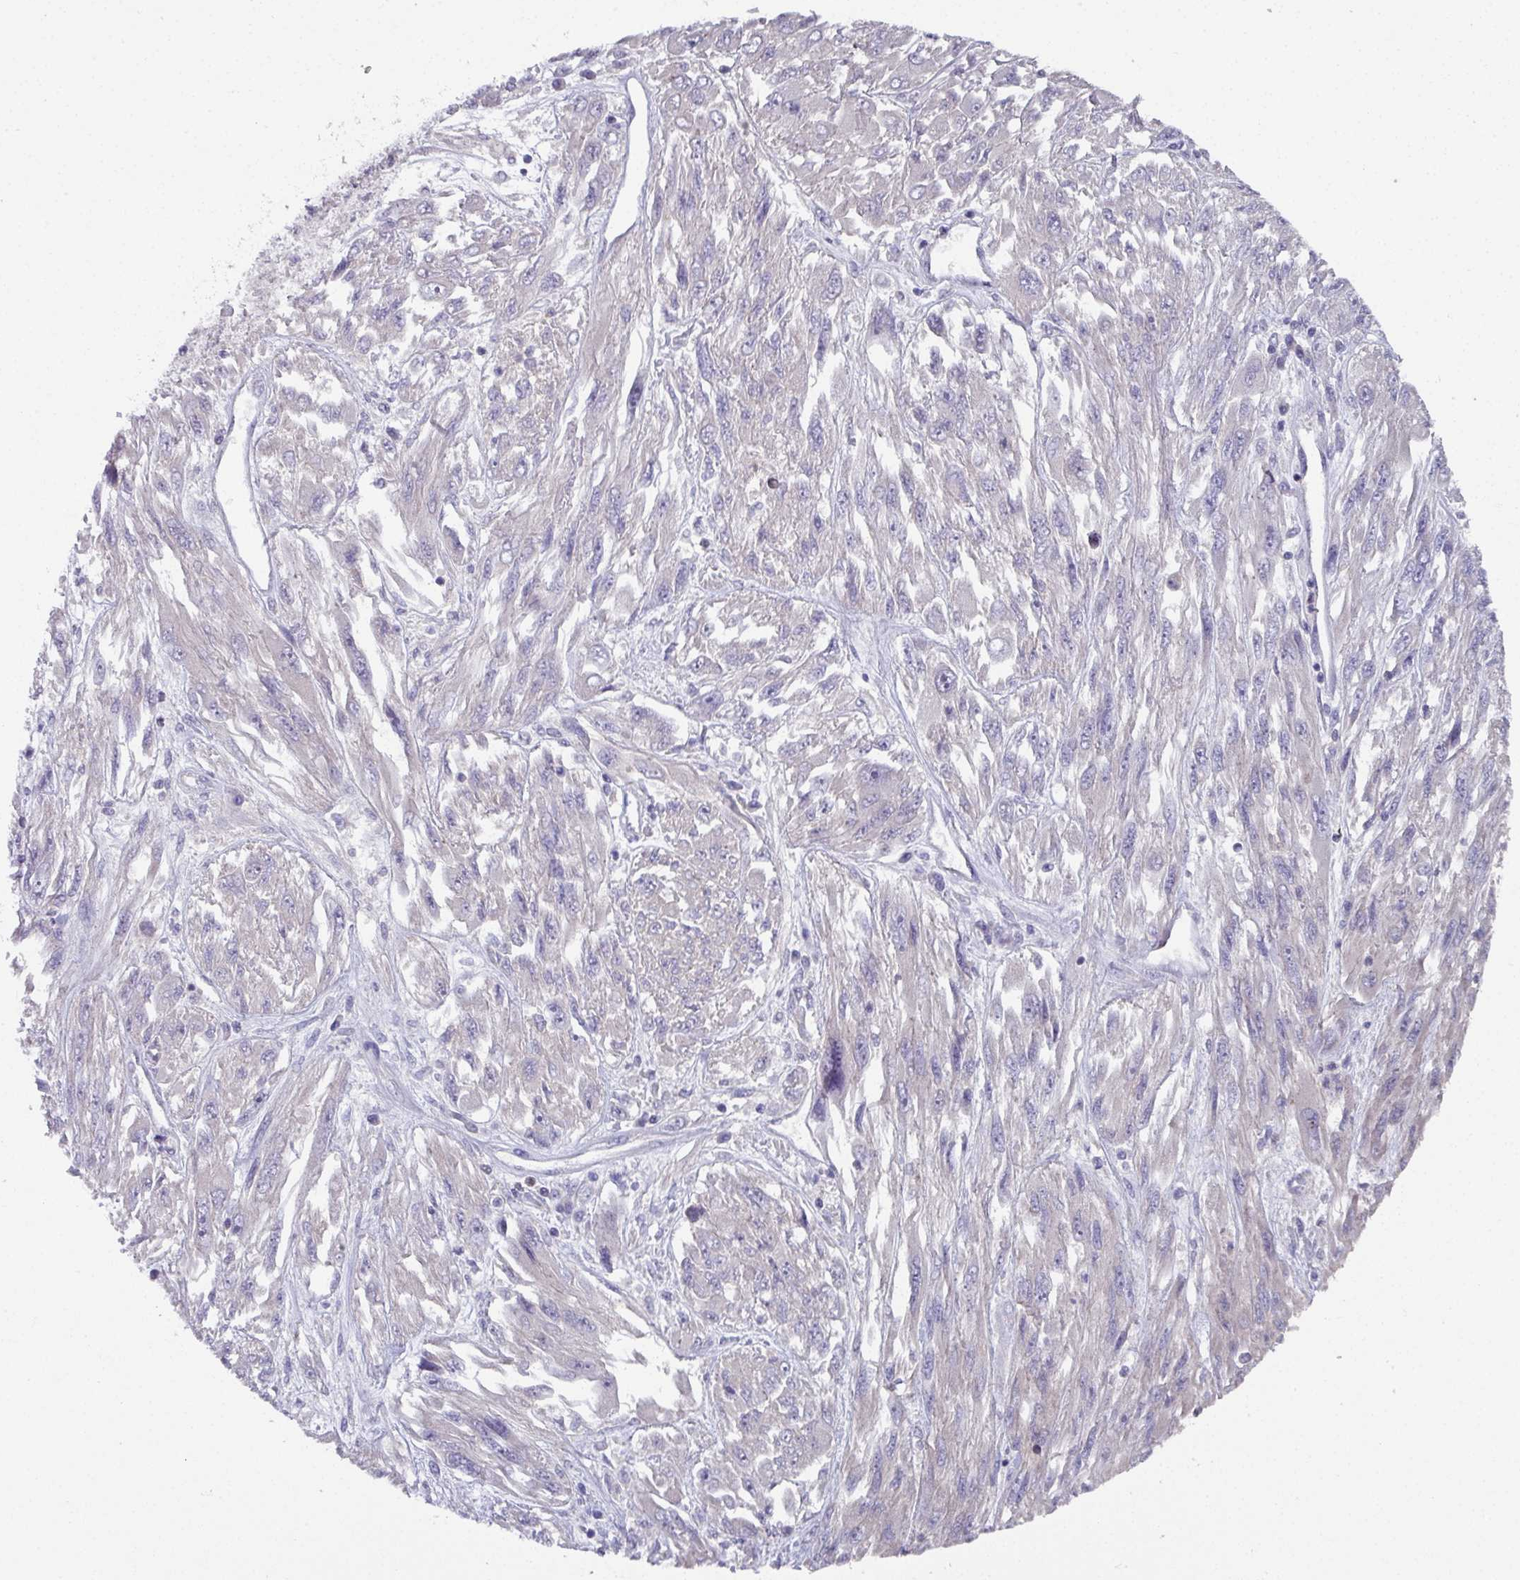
{"staining": {"intensity": "negative", "quantity": "none", "location": "none"}, "tissue": "melanoma", "cell_type": "Tumor cells", "image_type": "cancer", "snomed": [{"axis": "morphology", "description": "Malignant melanoma, NOS"}, {"axis": "topography", "description": "Skin"}], "caption": "This is a histopathology image of immunohistochemistry (IHC) staining of malignant melanoma, which shows no positivity in tumor cells.", "gene": "DCAF12L2", "patient": {"sex": "female", "age": 91}}